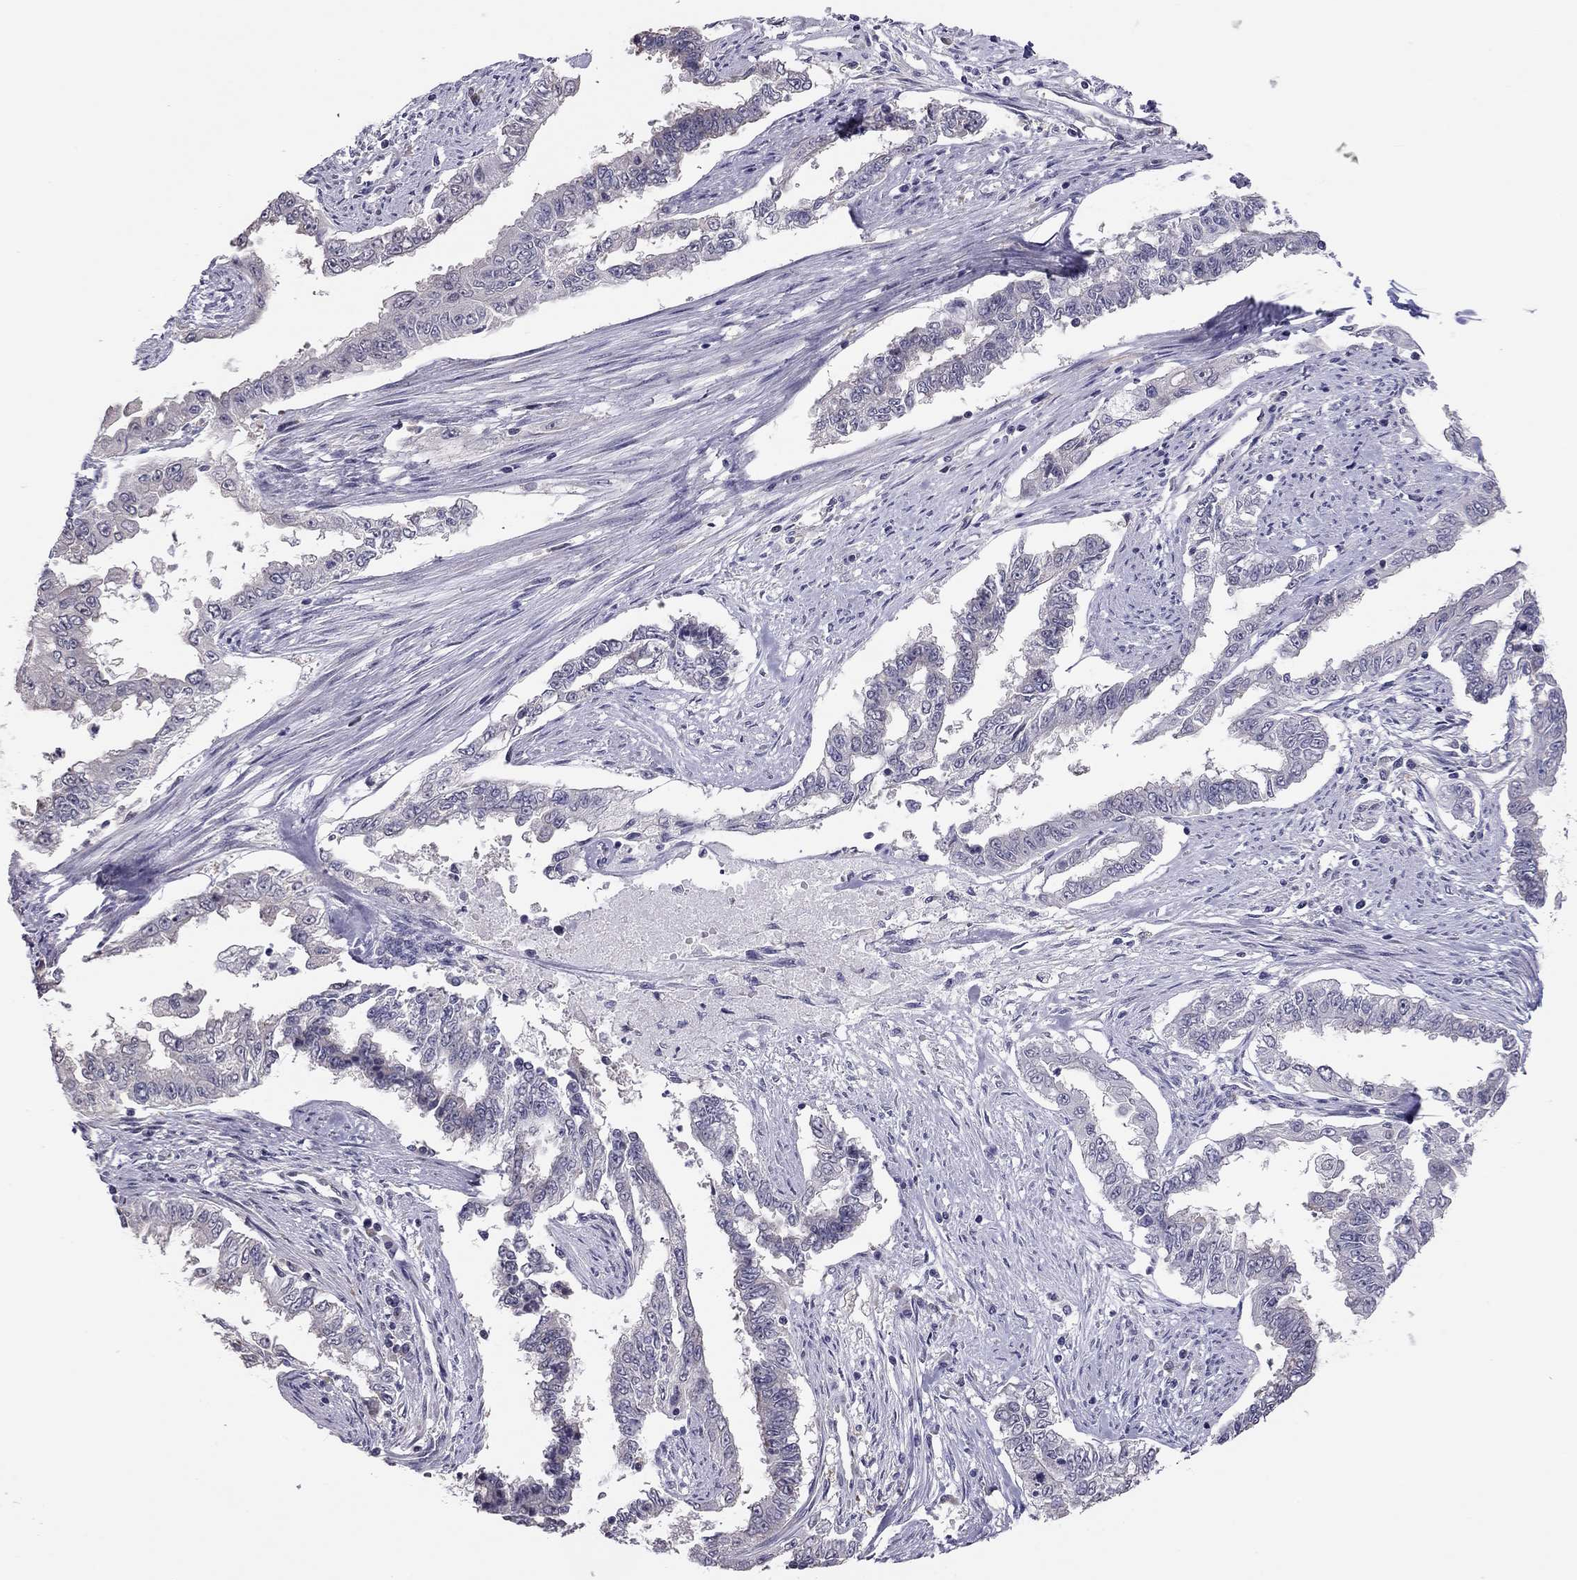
{"staining": {"intensity": "negative", "quantity": "none", "location": "none"}, "tissue": "endometrial cancer", "cell_type": "Tumor cells", "image_type": "cancer", "snomed": [{"axis": "morphology", "description": "Adenocarcinoma, NOS"}, {"axis": "topography", "description": "Uterus"}], "caption": "Tumor cells are negative for brown protein staining in endometrial cancer (adenocarcinoma). Nuclei are stained in blue.", "gene": "HSF2BP", "patient": {"sex": "female", "age": 59}}